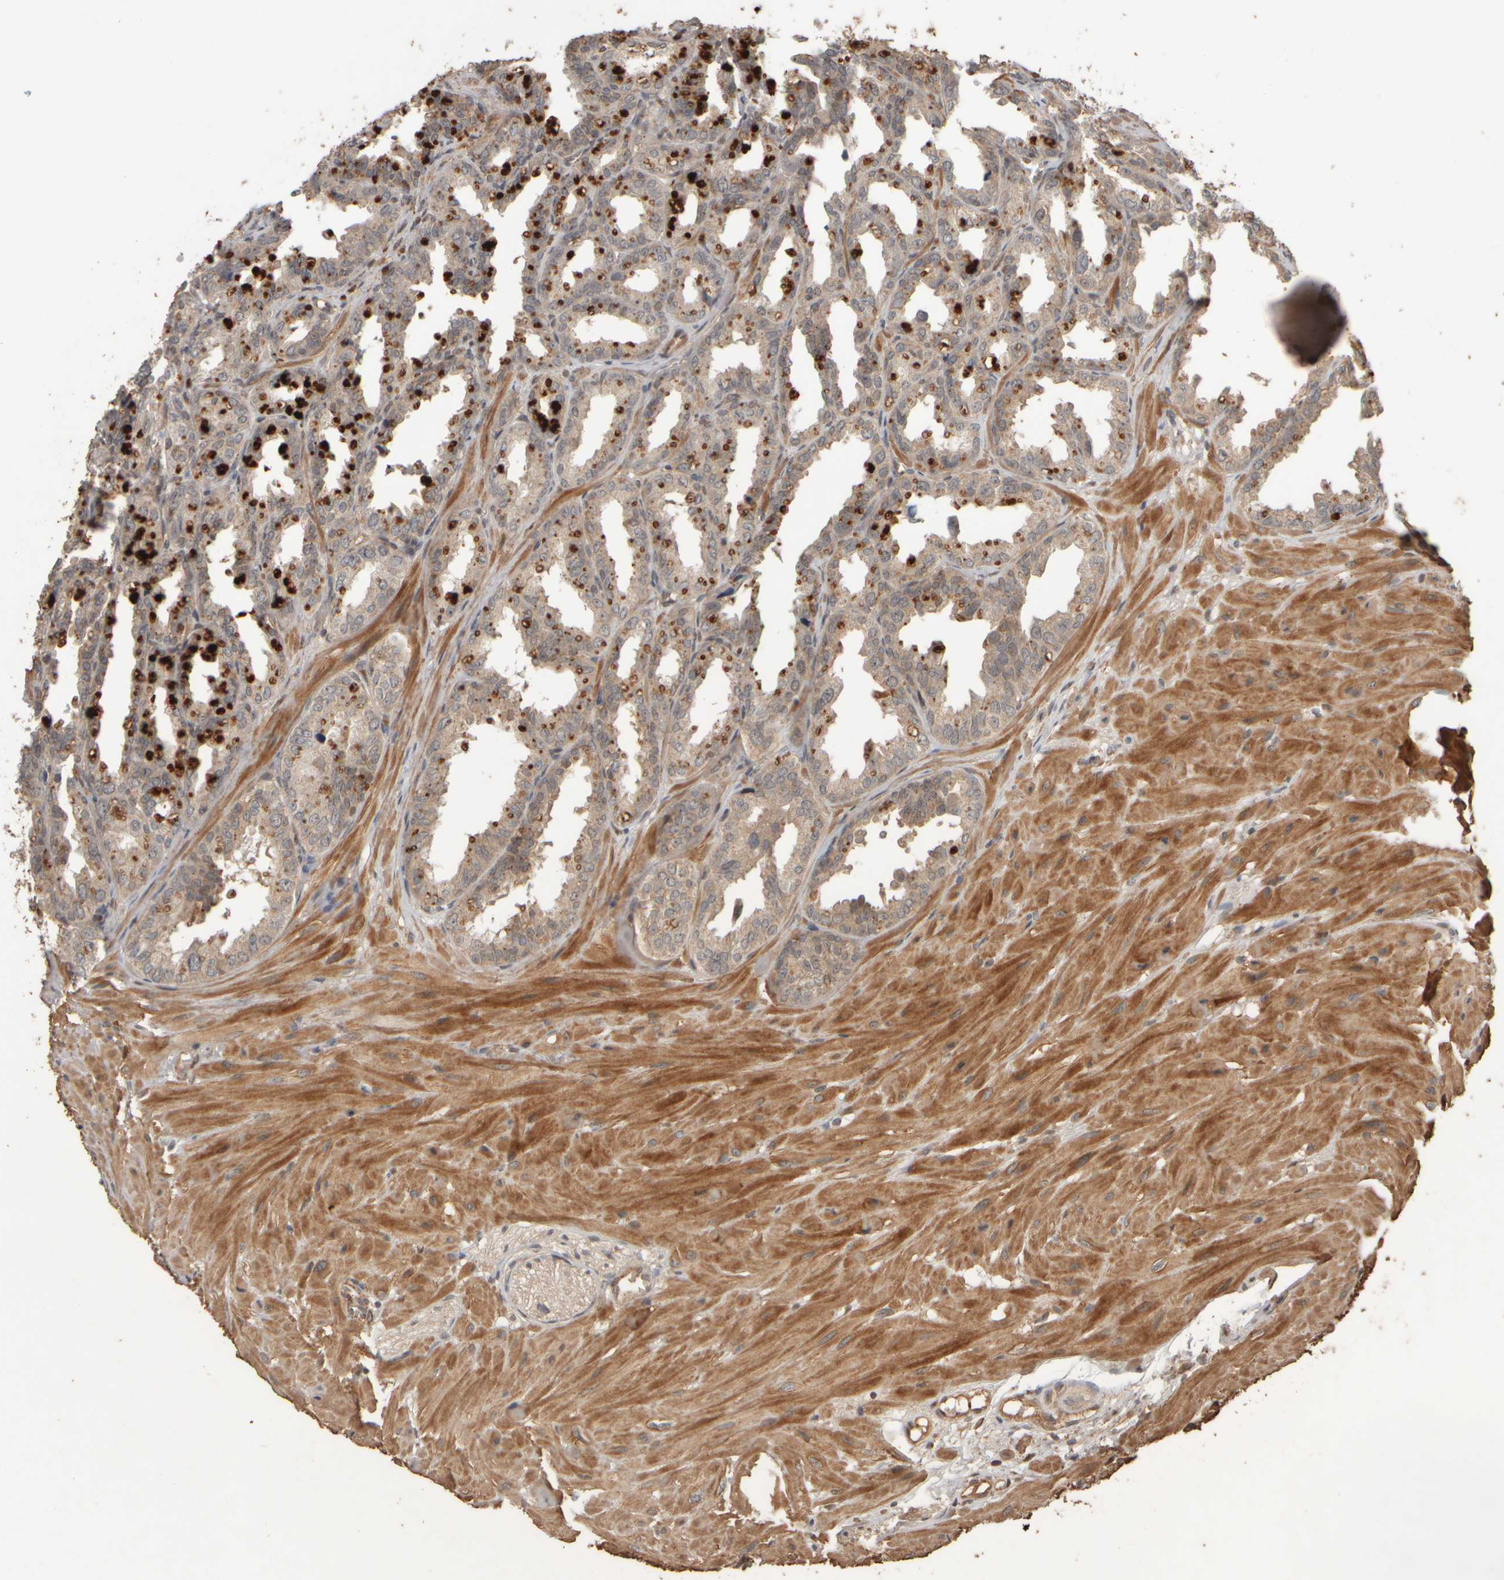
{"staining": {"intensity": "weak", "quantity": ">75%", "location": "cytoplasmic/membranous,nuclear"}, "tissue": "seminal vesicle", "cell_type": "Glandular cells", "image_type": "normal", "snomed": [{"axis": "morphology", "description": "Normal tissue, NOS"}, {"axis": "topography", "description": "Prostate"}, {"axis": "topography", "description": "Seminal veicle"}], "caption": "The immunohistochemical stain labels weak cytoplasmic/membranous,nuclear staining in glandular cells of unremarkable seminal vesicle. The staining is performed using DAB (3,3'-diaminobenzidine) brown chromogen to label protein expression. The nuclei are counter-stained blue using hematoxylin.", "gene": "SPHK1", "patient": {"sex": "male", "age": 51}}